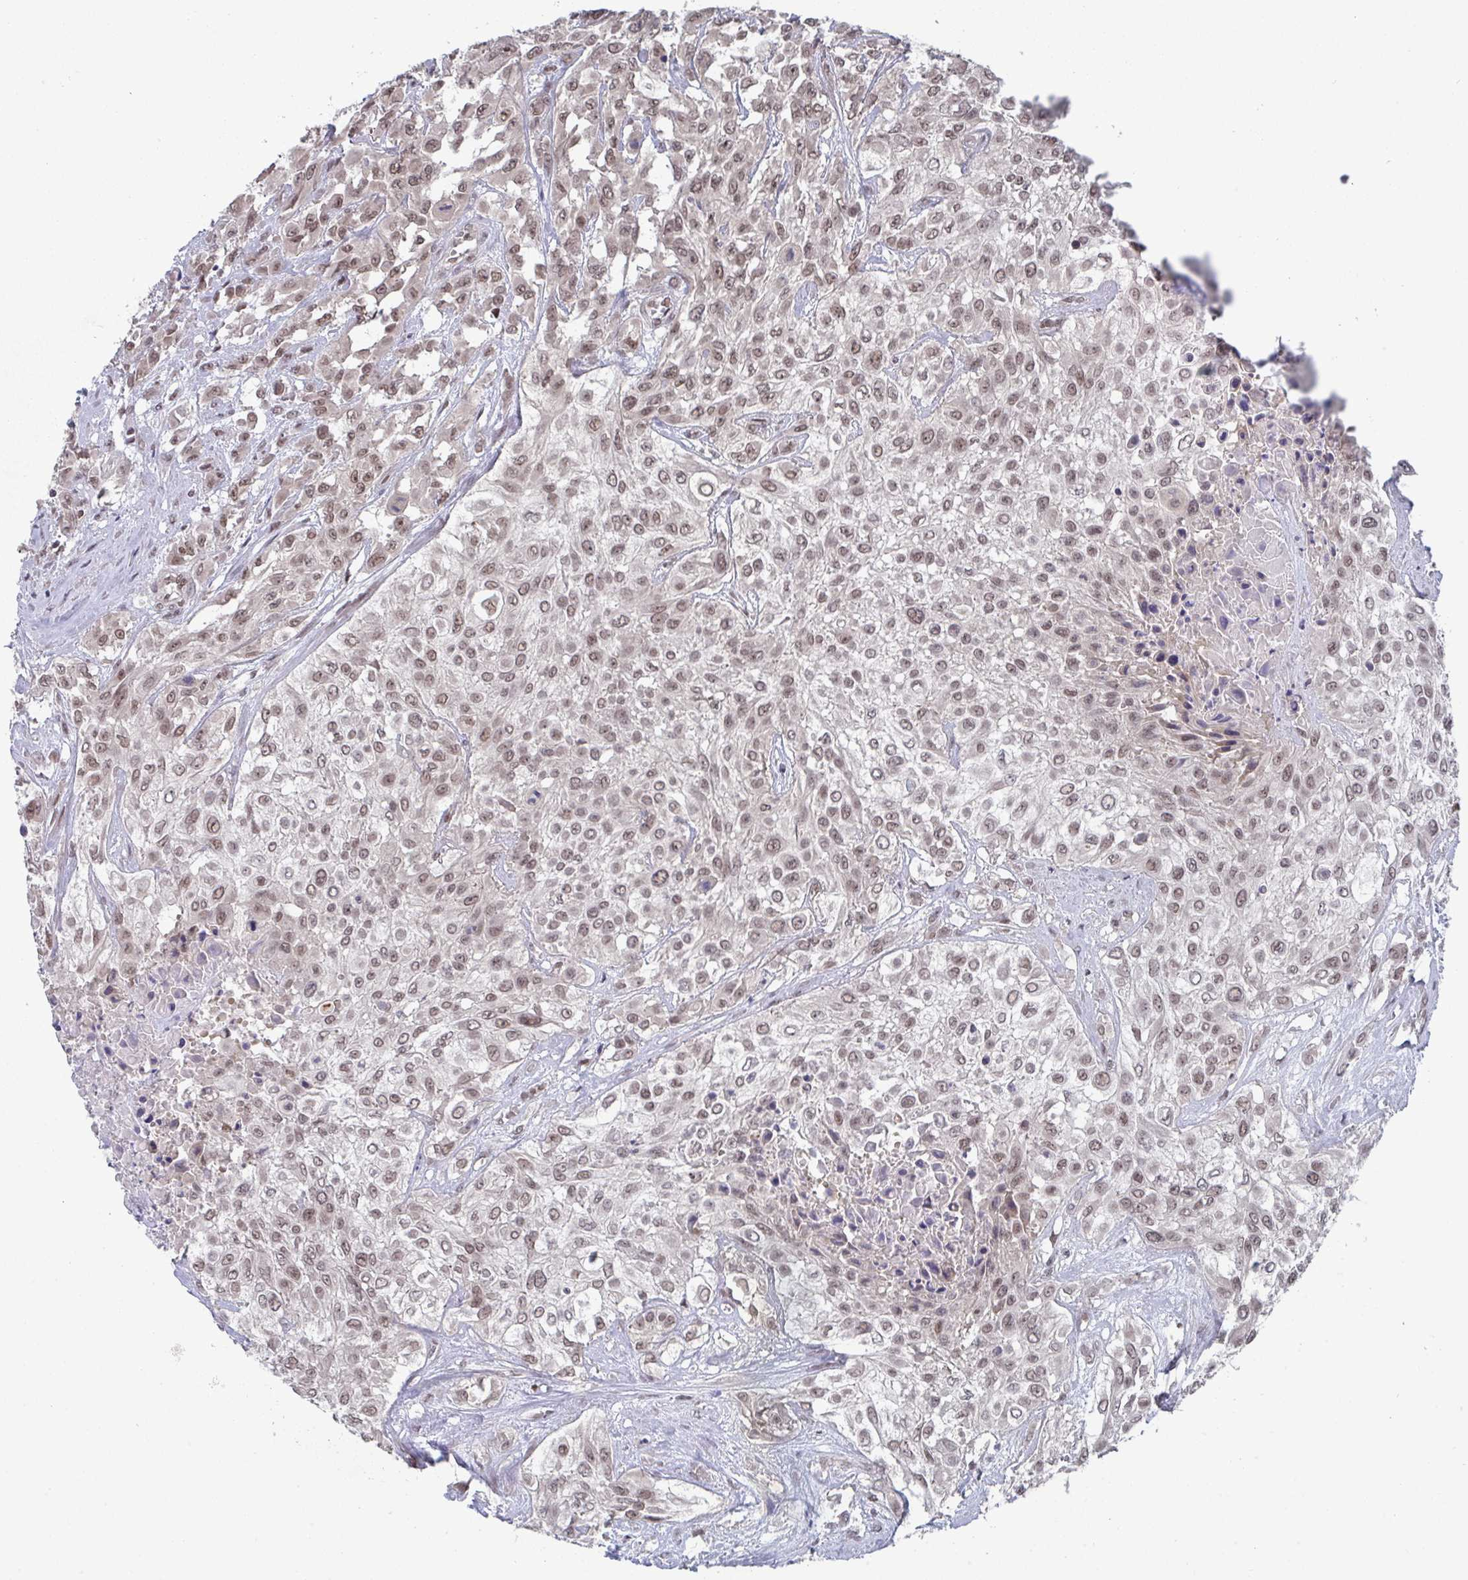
{"staining": {"intensity": "moderate", "quantity": ">75%", "location": "nuclear"}, "tissue": "urothelial cancer", "cell_type": "Tumor cells", "image_type": "cancer", "snomed": [{"axis": "morphology", "description": "Urothelial carcinoma, High grade"}, {"axis": "topography", "description": "Urinary bladder"}], "caption": "Urothelial carcinoma (high-grade) tissue reveals moderate nuclear staining in about >75% of tumor cells (brown staining indicates protein expression, while blue staining denotes nuclei).", "gene": "JMJD1C", "patient": {"sex": "male", "age": 57}}